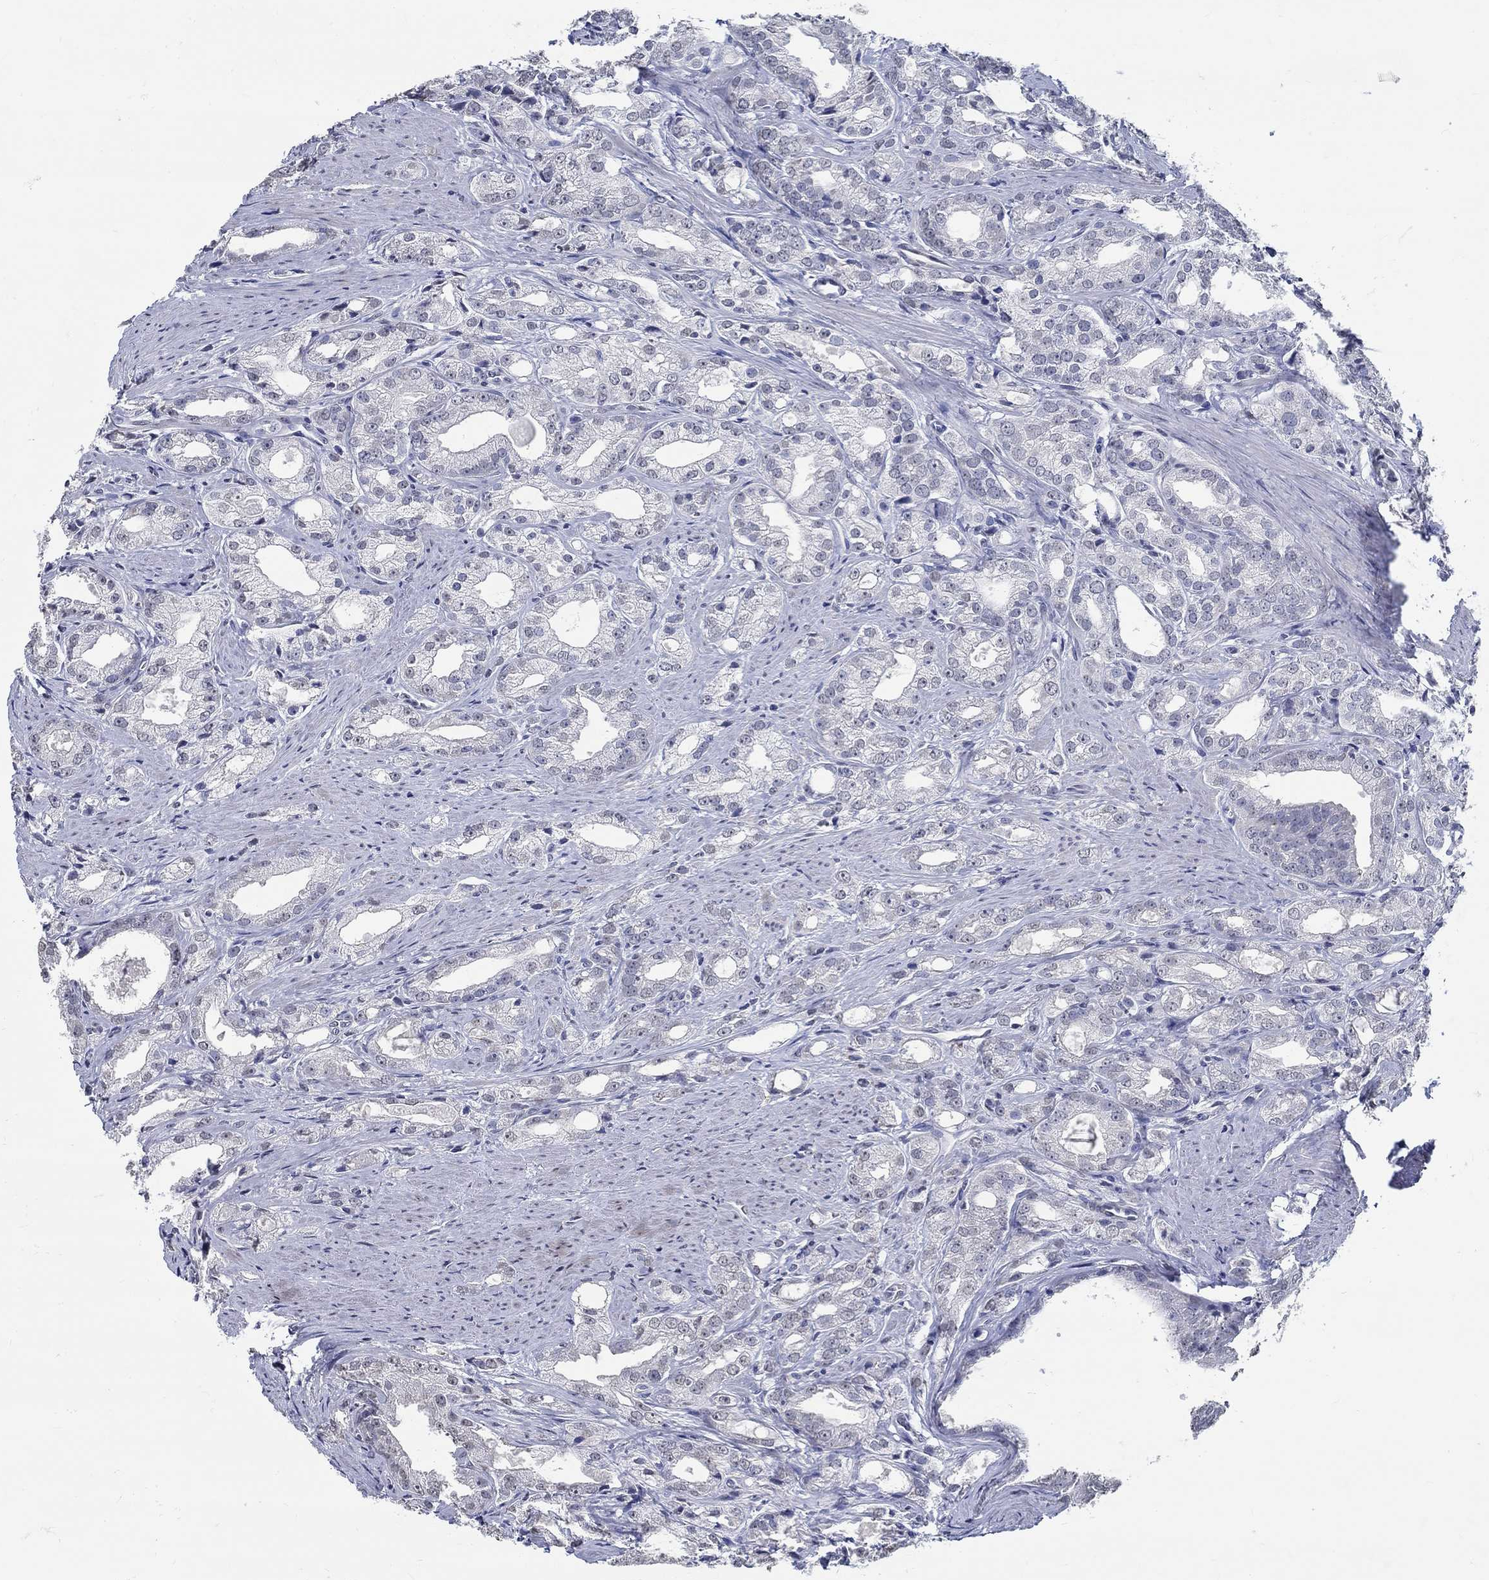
{"staining": {"intensity": "negative", "quantity": "none", "location": "none"}, "tissue": "prostate cancer", "cell_type": "Tumor cells", "image_type": "cancer", "snomed": [{"axis": "morphology", "description": "Adenocarcinoma, NOS"}, {"axis": "morphology", "description": "Adenocarcinoma, High grade"}, {"axis": "topography", "description": "Prostate"}], "caption": "Tumor cells show no significant protein staining in prostate cancer (high-grade adenocarcinoma).", "gene": "PDE1B", "patient": {"sex": "male", "age": 70}}